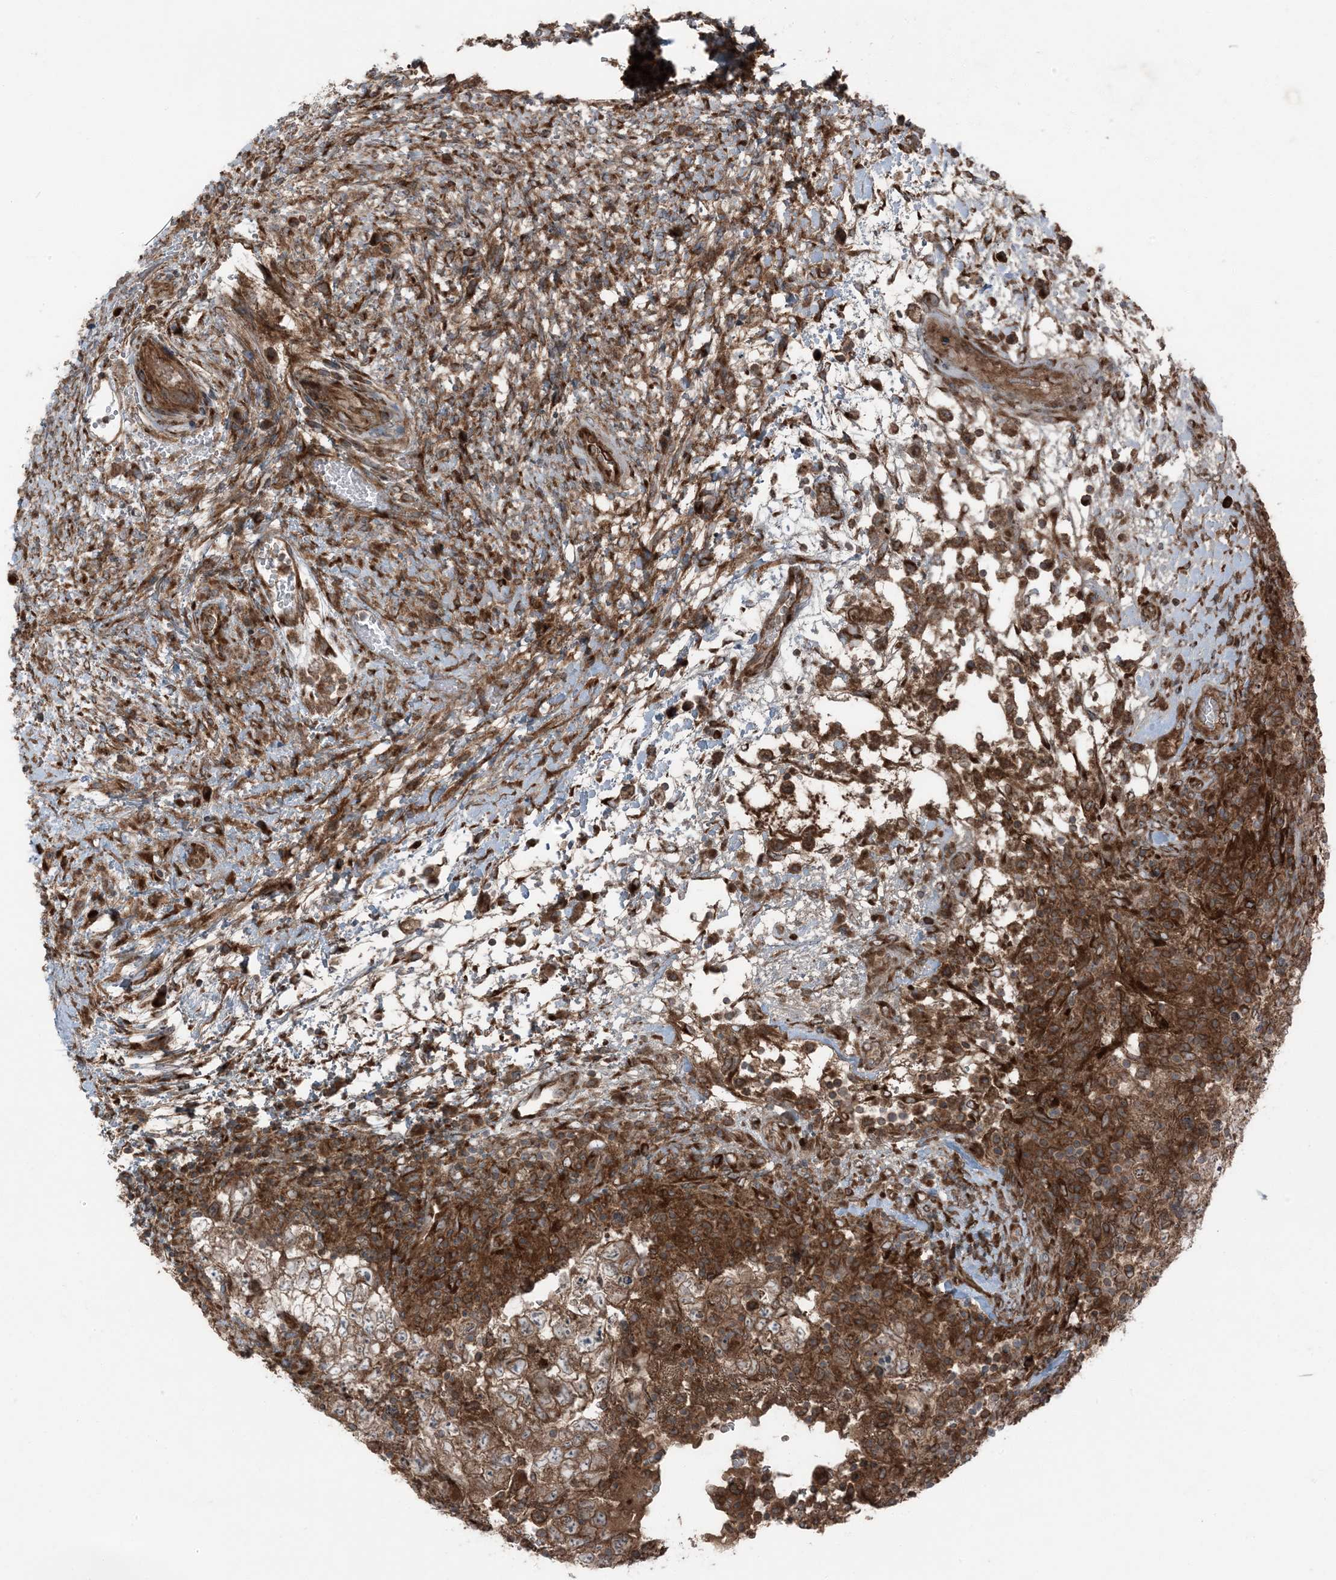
{"staining": {"intensity": "moderate", "quantity": ">75%", "location": "cytoplasmic/membranous"}, "tissue": "testis cancer", "cell_type": "Tumor cells", "image_type": "cancer", "snomed": [{"axis": "morphology", "description": "Carcinoma, Embryonal, NOS"}, {"axis": "topography", "description": "Testis"}], "caption": "A medium amount of moderate cytoplasmic/membranous expression is identified in approximately >75% of tumor cells in embryonal carcinoma (testis) tissue. The staining was performed using DAB to visualize the protein expression in brown, while the nuclei were stained in blue with hematoxylin (Magnification: 20x).", "gene": "RAB3GAP1", "patient": {"sex": "male", "age": 37}}